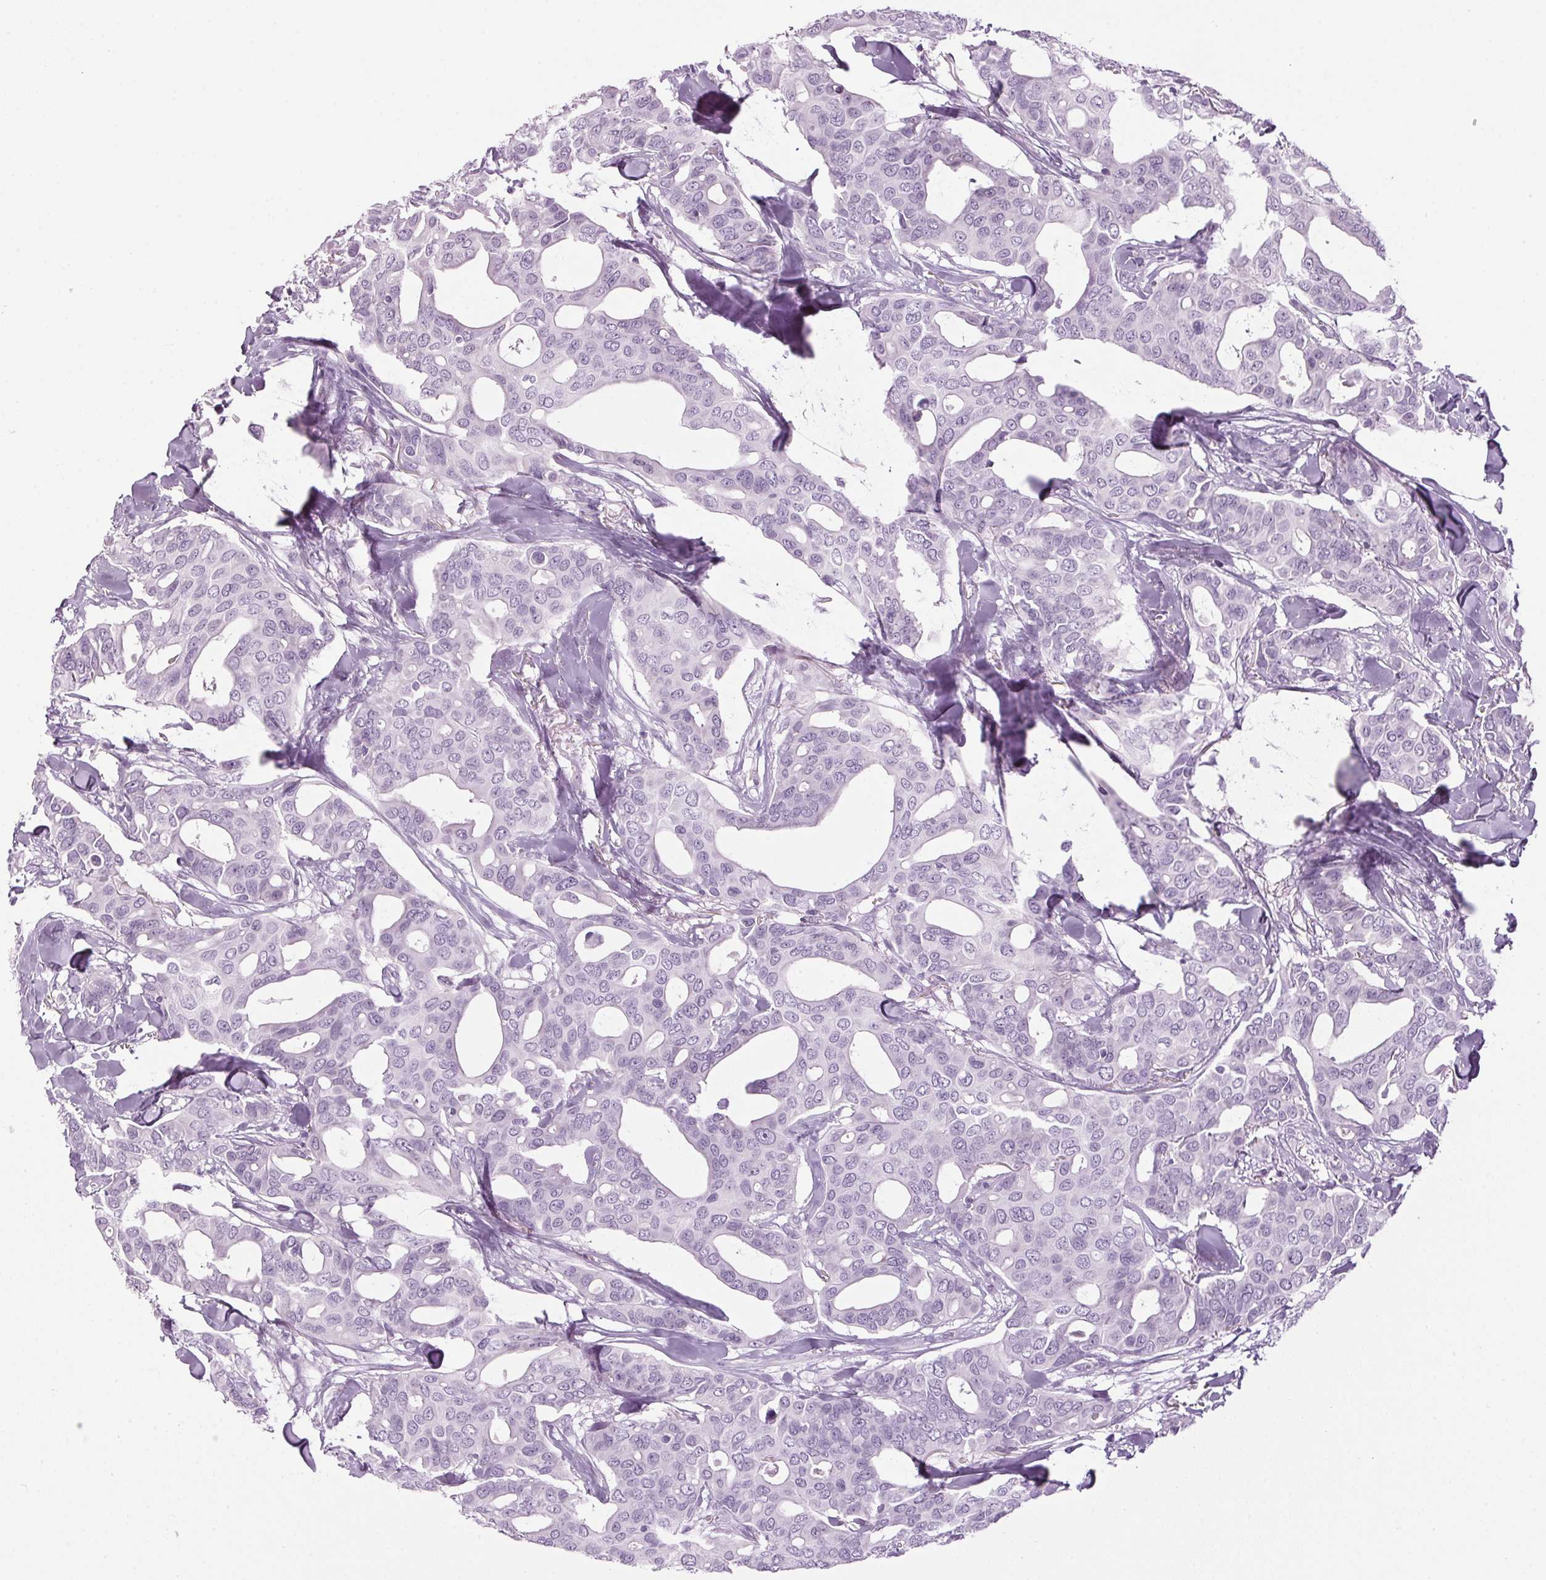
{"staining": {"intensity": "negative", "quantity": "none", "location": "none"}, "tissue": "breast cancer", "cell_type": "Tumor cells", "image_type": "cancer", "snomed": [{"axis": "morphology", "description": "Duct carcinoma"}, {"axis": "topography", "description": "Breast"}], "caption": "Human breast cancer stained for a protein using immunohistochemistry (IHC) shows no expression in tumor cells.", "gene": "PPP1R1A", "patient": {"sex": "female", "age": 54}}